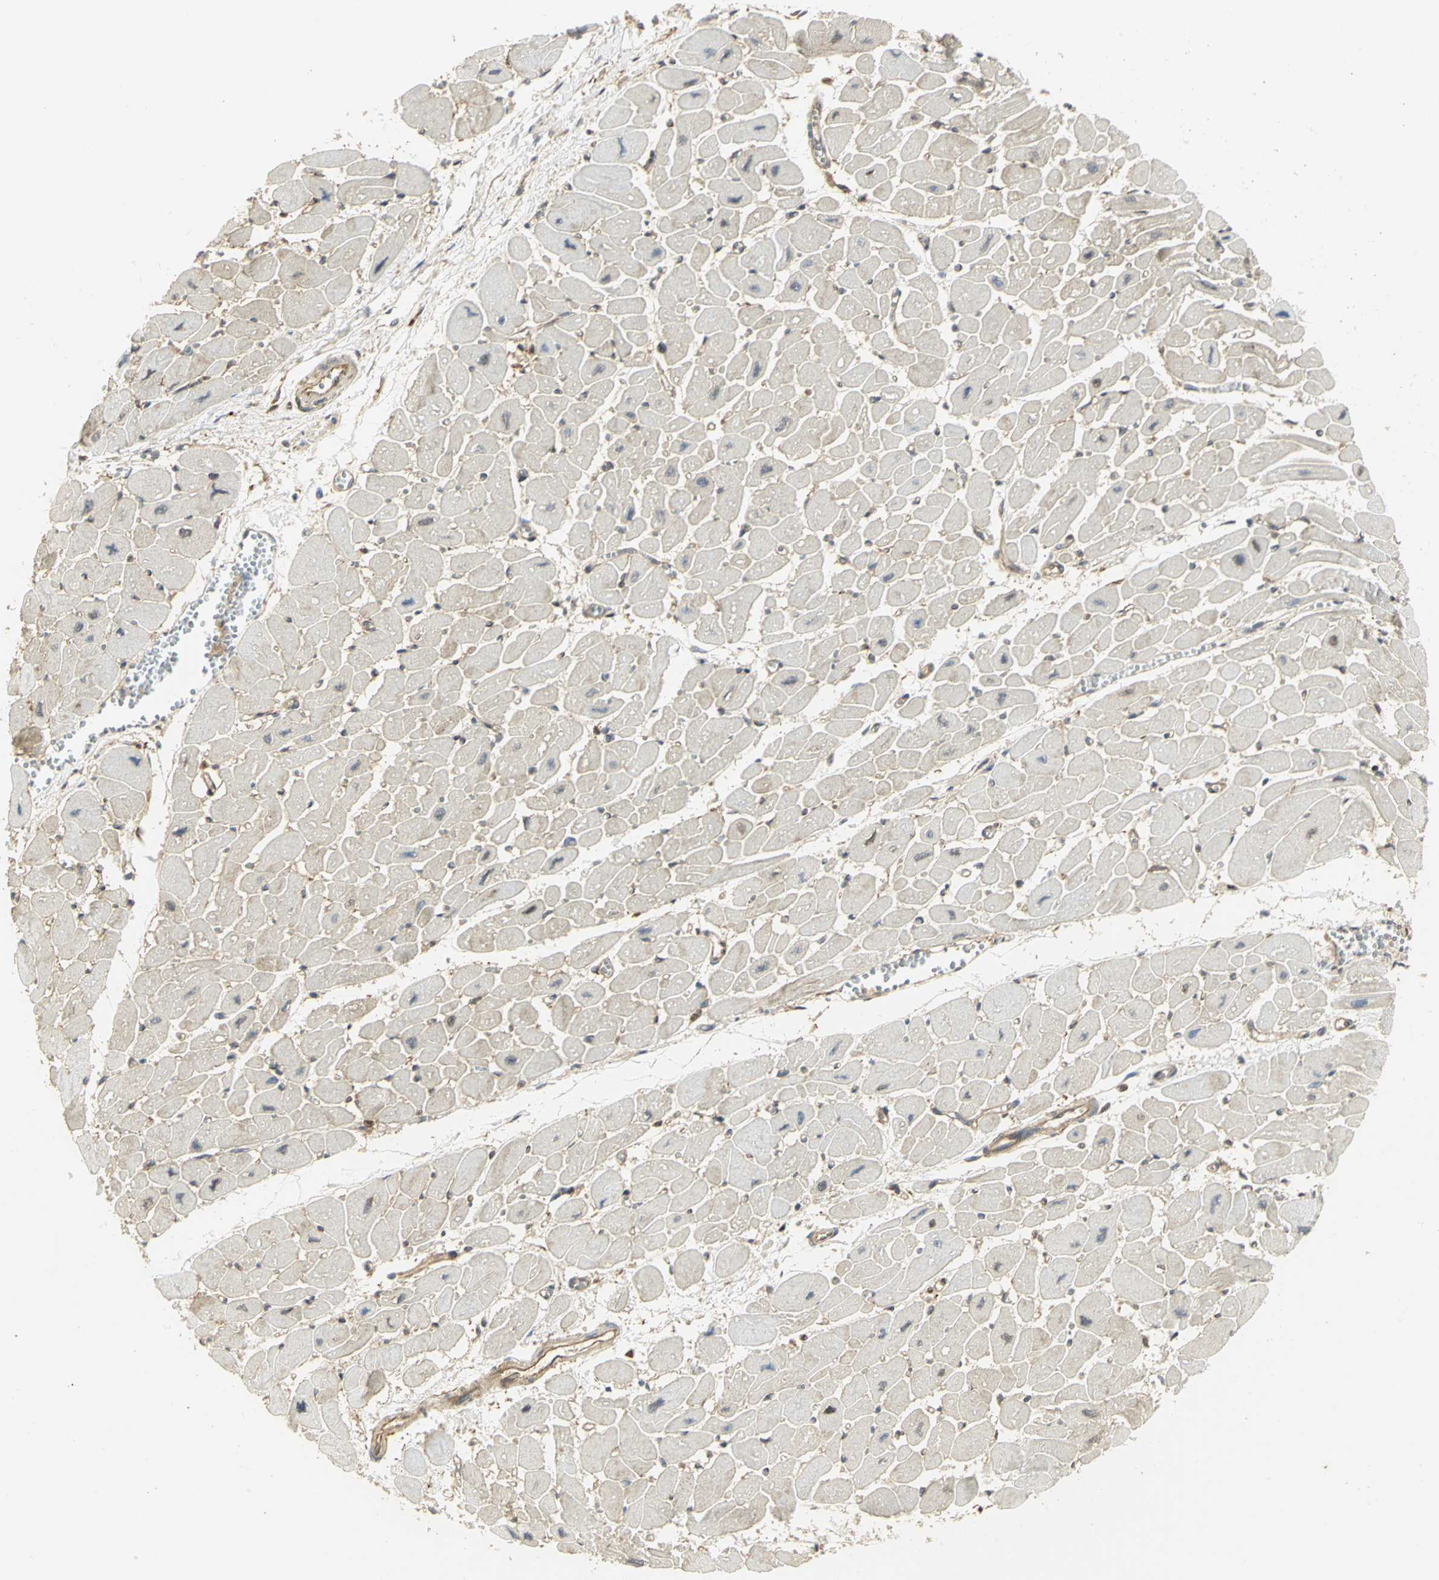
{"staining": {"intensity": "moderate", "quantity": "25%-75%", "location": "cytoplasmic/membranous"}, "tissue": "heart muscle", "cell_type": "Cardiomyocytes", "image_type": "normal", "snomed": [{"axis": "morphology", "description": "Normal tissue, NOS"}, {"axis": "topography", "description": "Heart"}], "caption": "IHC histopathology image of benign heart muscle: human heart muscle stained using IHC reveals medium levels of moderate protein expression localized specifically in the cytoplasmic/membranous of cardiomyocytes, appearing as a cytoplasmic/membranous brown color.", "gene": "EEA1", "patient": {"sex": "female", "age": 54}}